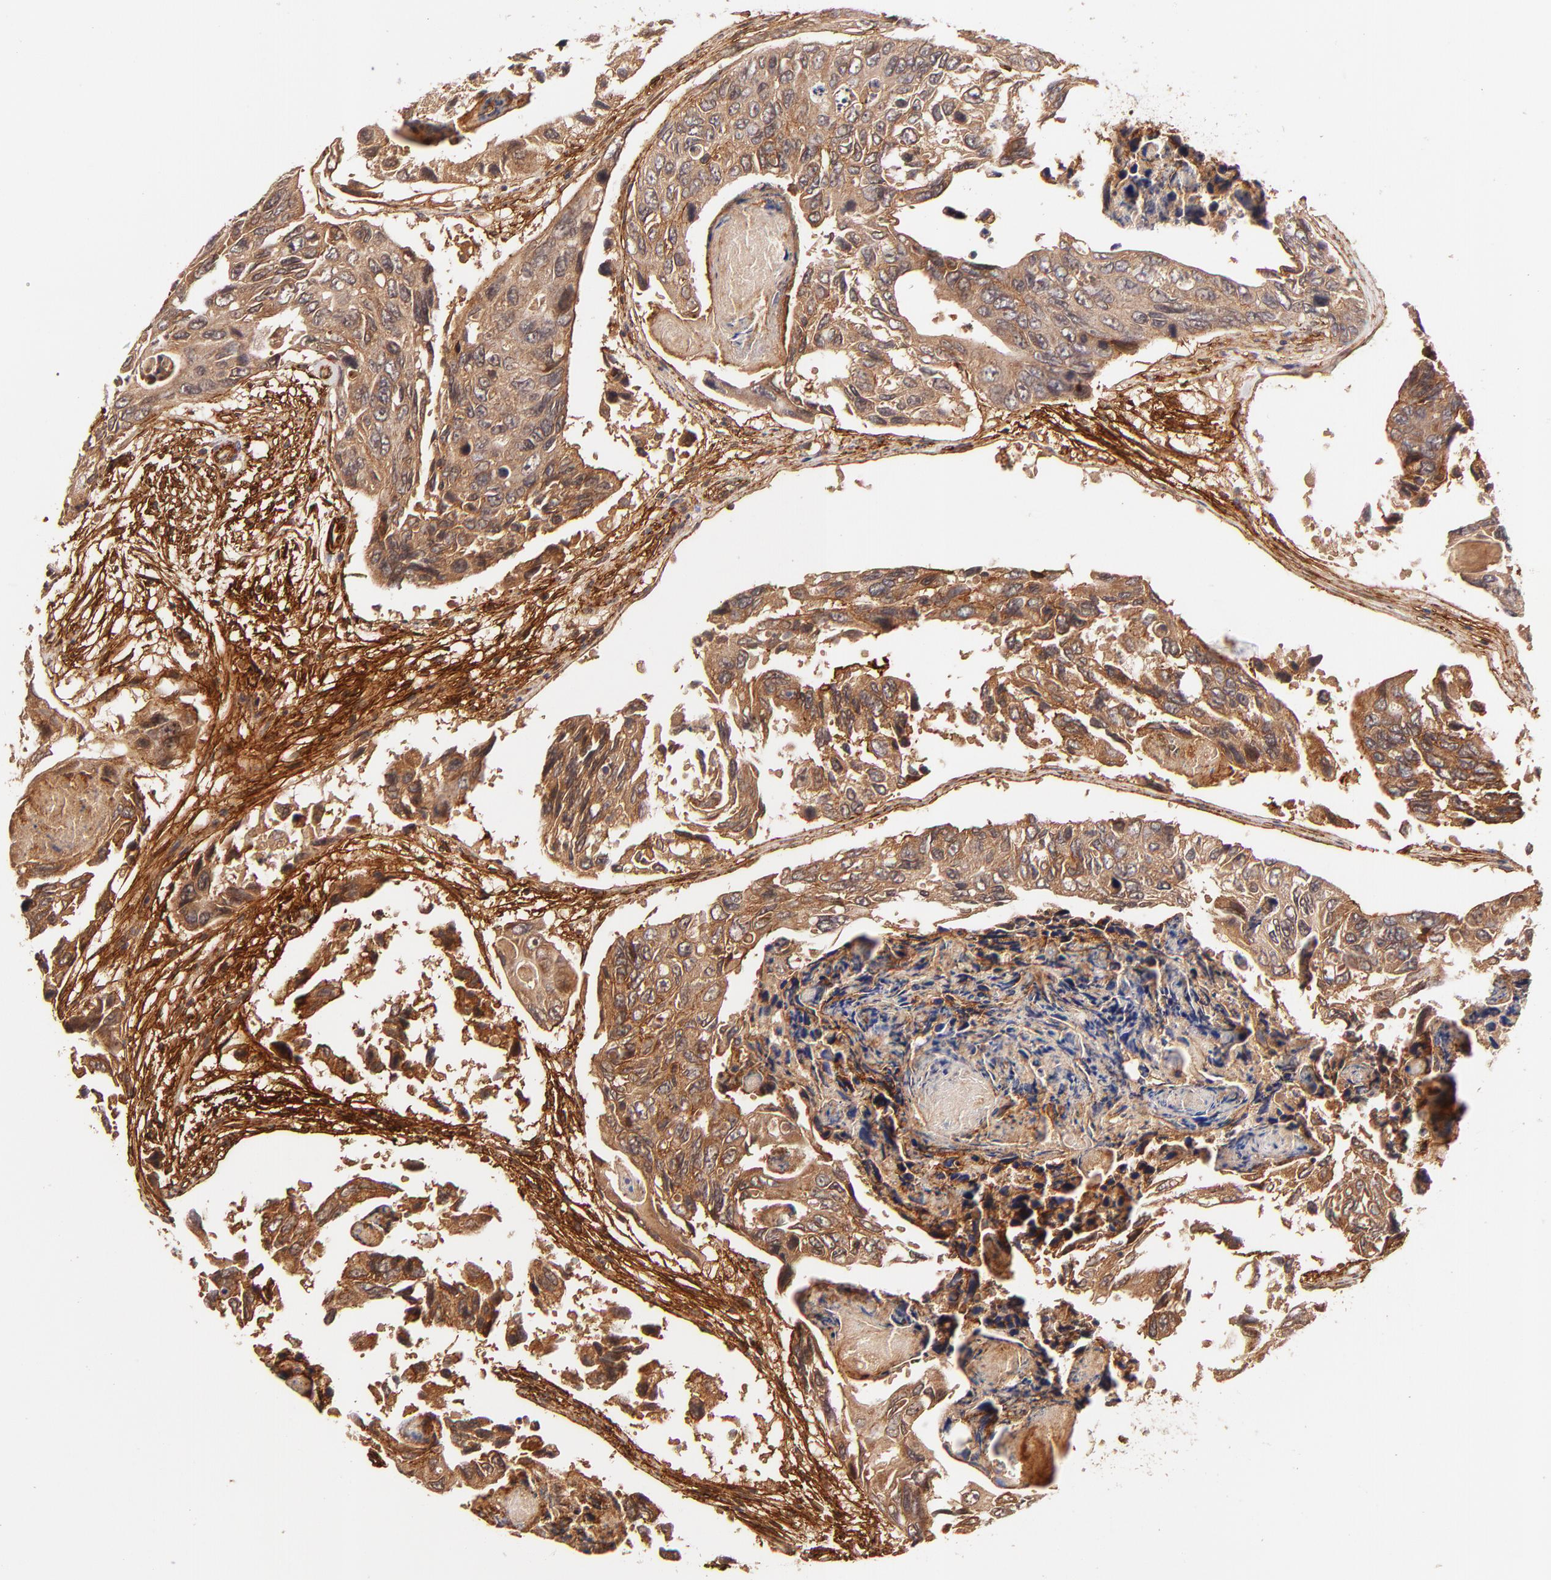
{"staining": {"intensity": "moderate", "quantity": ">75%", "location": "cytoplasmic/membranous"}, "tissue": "colorectal cancer", "cell_type": "Tumor cells", "image_type": "cancer", "snomed": [{"axis": "morphology", "description": "Adenocarcinoma, NOS"}, {"axis": "topography", "description": "Colon"}], "caption": "The photomicrograph reveals a brown stain indicating the presence of a protein in the cytoplasmic/membranous of tumor cells in colorectal cancer (adenocarcinoma).", "gene": "ITGB1", "patient": {"sex": "female", "age": 86}}